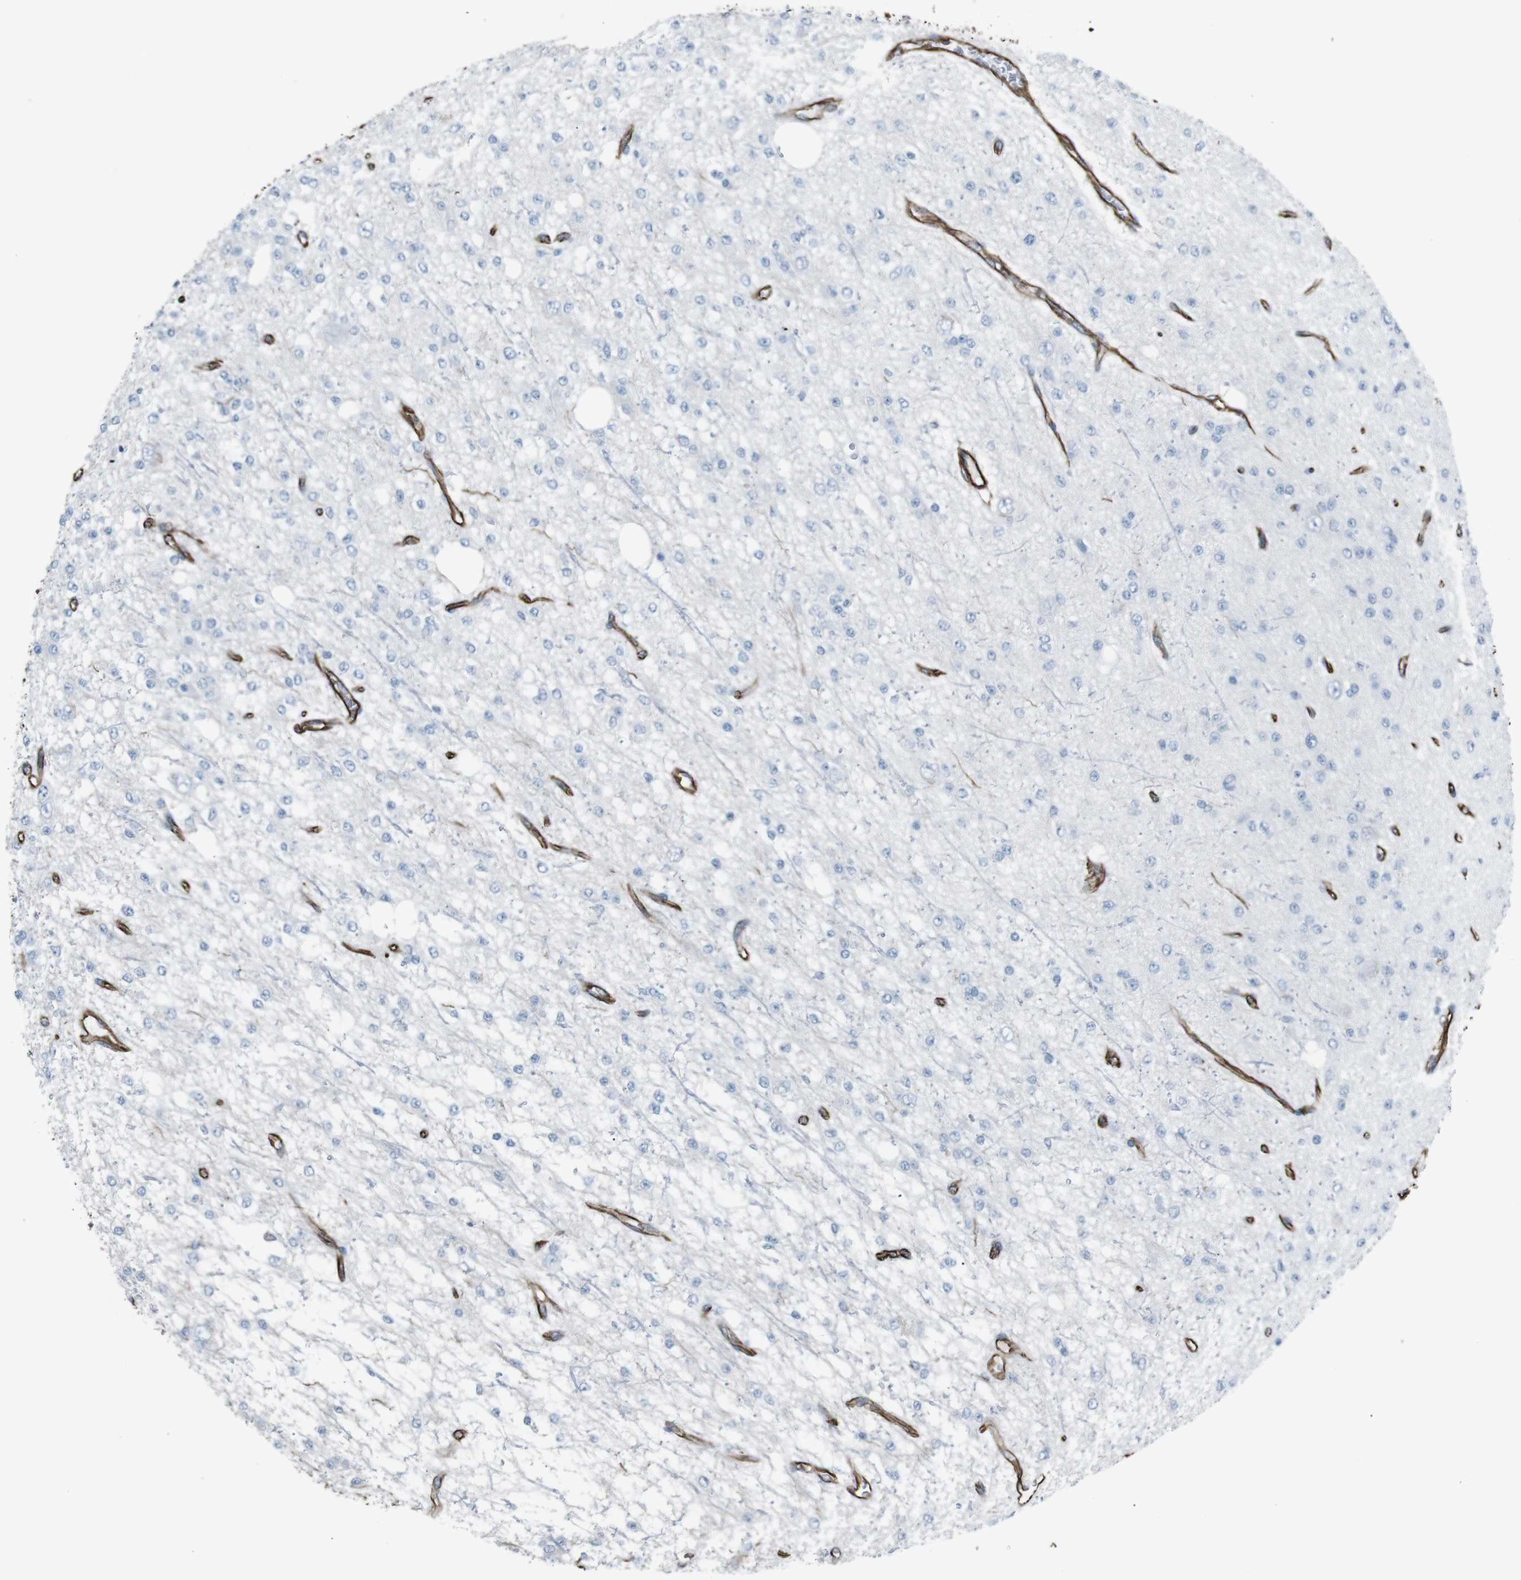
{"staining": {"intensity": "negative", "quantity": "none", "location": "none"}, "tissue": "glioma", "cell_type": "Tumor cells", "image_type": "cancer", "snomed": [{"axis": "morphology", "description": "Glioma, malignant, Low grade"}, {"axis": "topography", "description": "Brain"}], "caption": "Photomicrograph shows no protein positivity in tumor cells of malignant glioma (low-grade) tissue.", "gene": "ZDHHC6", "patient": {"sex": "male", "age": 38}}